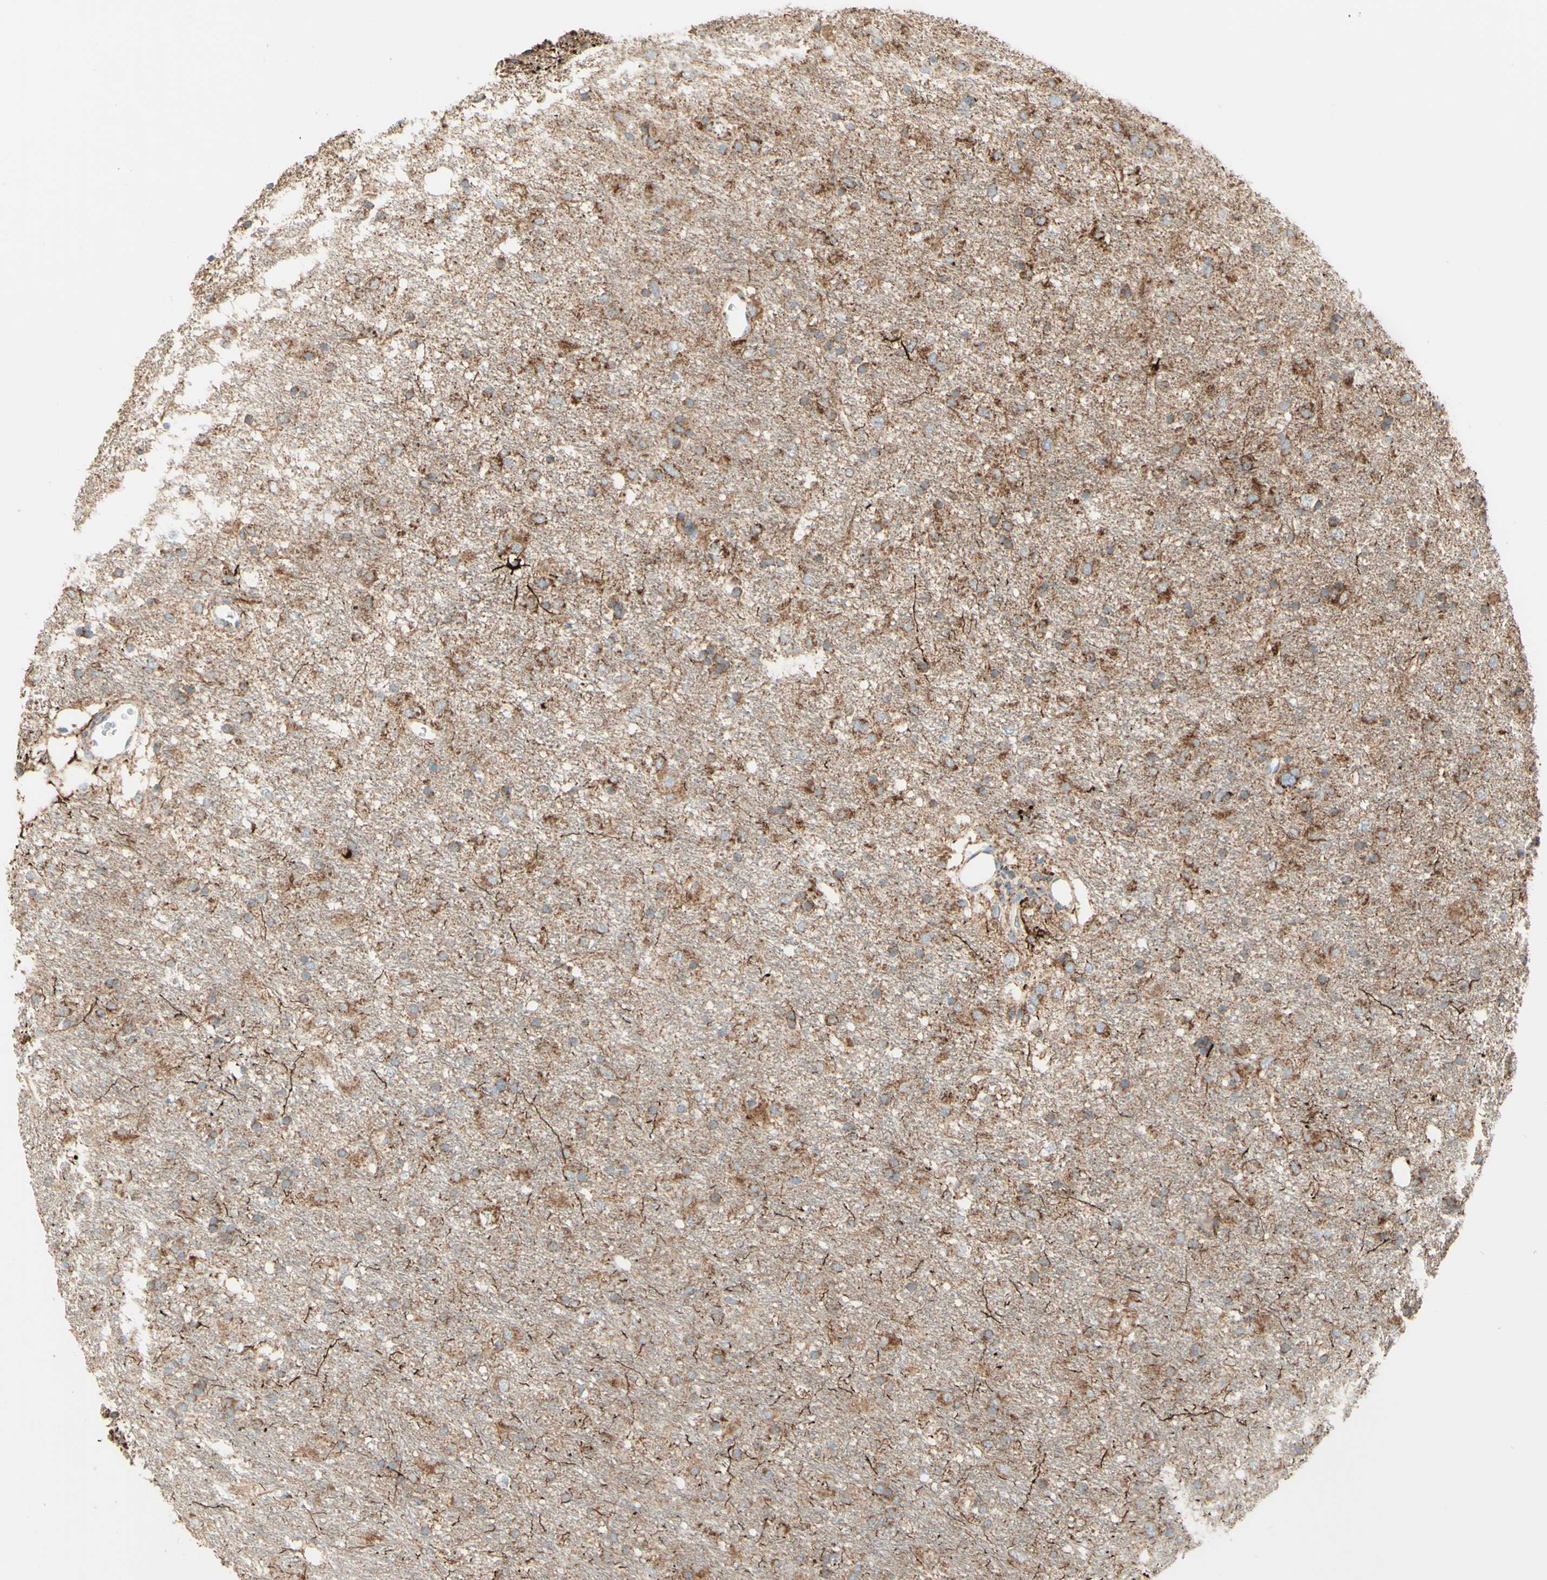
{"staining": {"intensity": "moderate", "quantity": "25%-75%", "location": "cytoplasmic/membranous"}, "tissue": "glioma", "cell_type": "Tumor cells", "image_type": "cancer", "snomed": [{"axis": "morphology", "description": "Glioma, malignant, Low grade"}, {"axis": "topography", "description": "Brain"}], "caption": "High-power microscopy captured an IHC micrograph of glioma, revealing moderate cytoplasmic/membranous positivity in approximately 25%-75% of tumor cells. (DAB (3,3'-diaminobenzidine) IHC with brightfield microscopy, high magnification).", "gene": "ARMC10", "patient": {"sex": "male", "age": 77}}